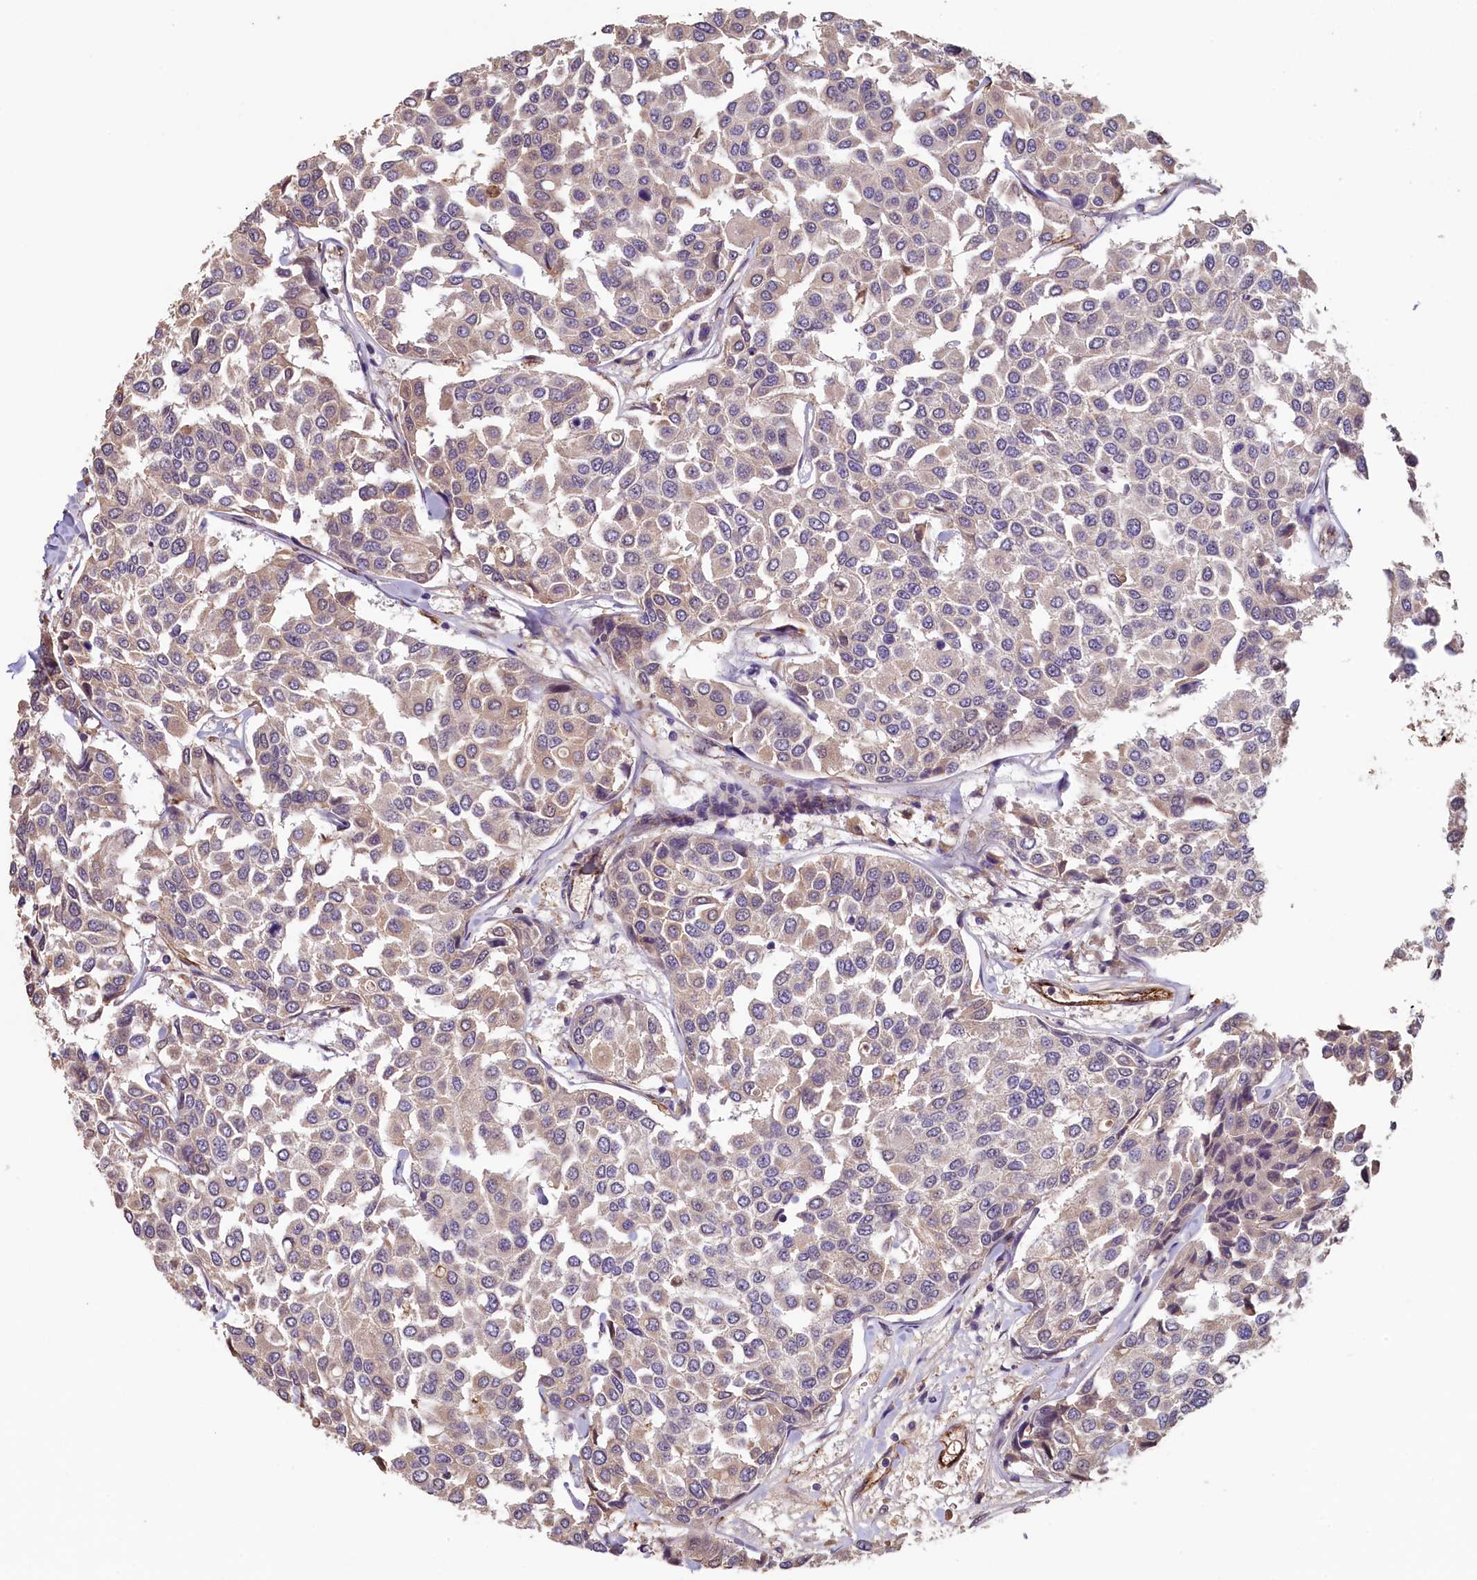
{"staining": {"intensity": "weak", "quantity": ">75%", "location": "cytoplasmic/membranous"}, "tissue": "breast cancer", "cell_type": "Tumor cells", "image_type": "cancer", "snomed": [{"axis": "morphology", "description": "Duct carcinoma"}, {"axis": "topography", "description": "Breast"}], "caption": "Protein staining of breast invasive ductal carcinoma tissue reveals weak cytoplasmic/membranous expression in about >75% of tumor cells. Ihc stains the protein in brown and the nuclei are stained blue.", "gene": "ACSBG1", "patient": {"sex": "female", "age": 55}}